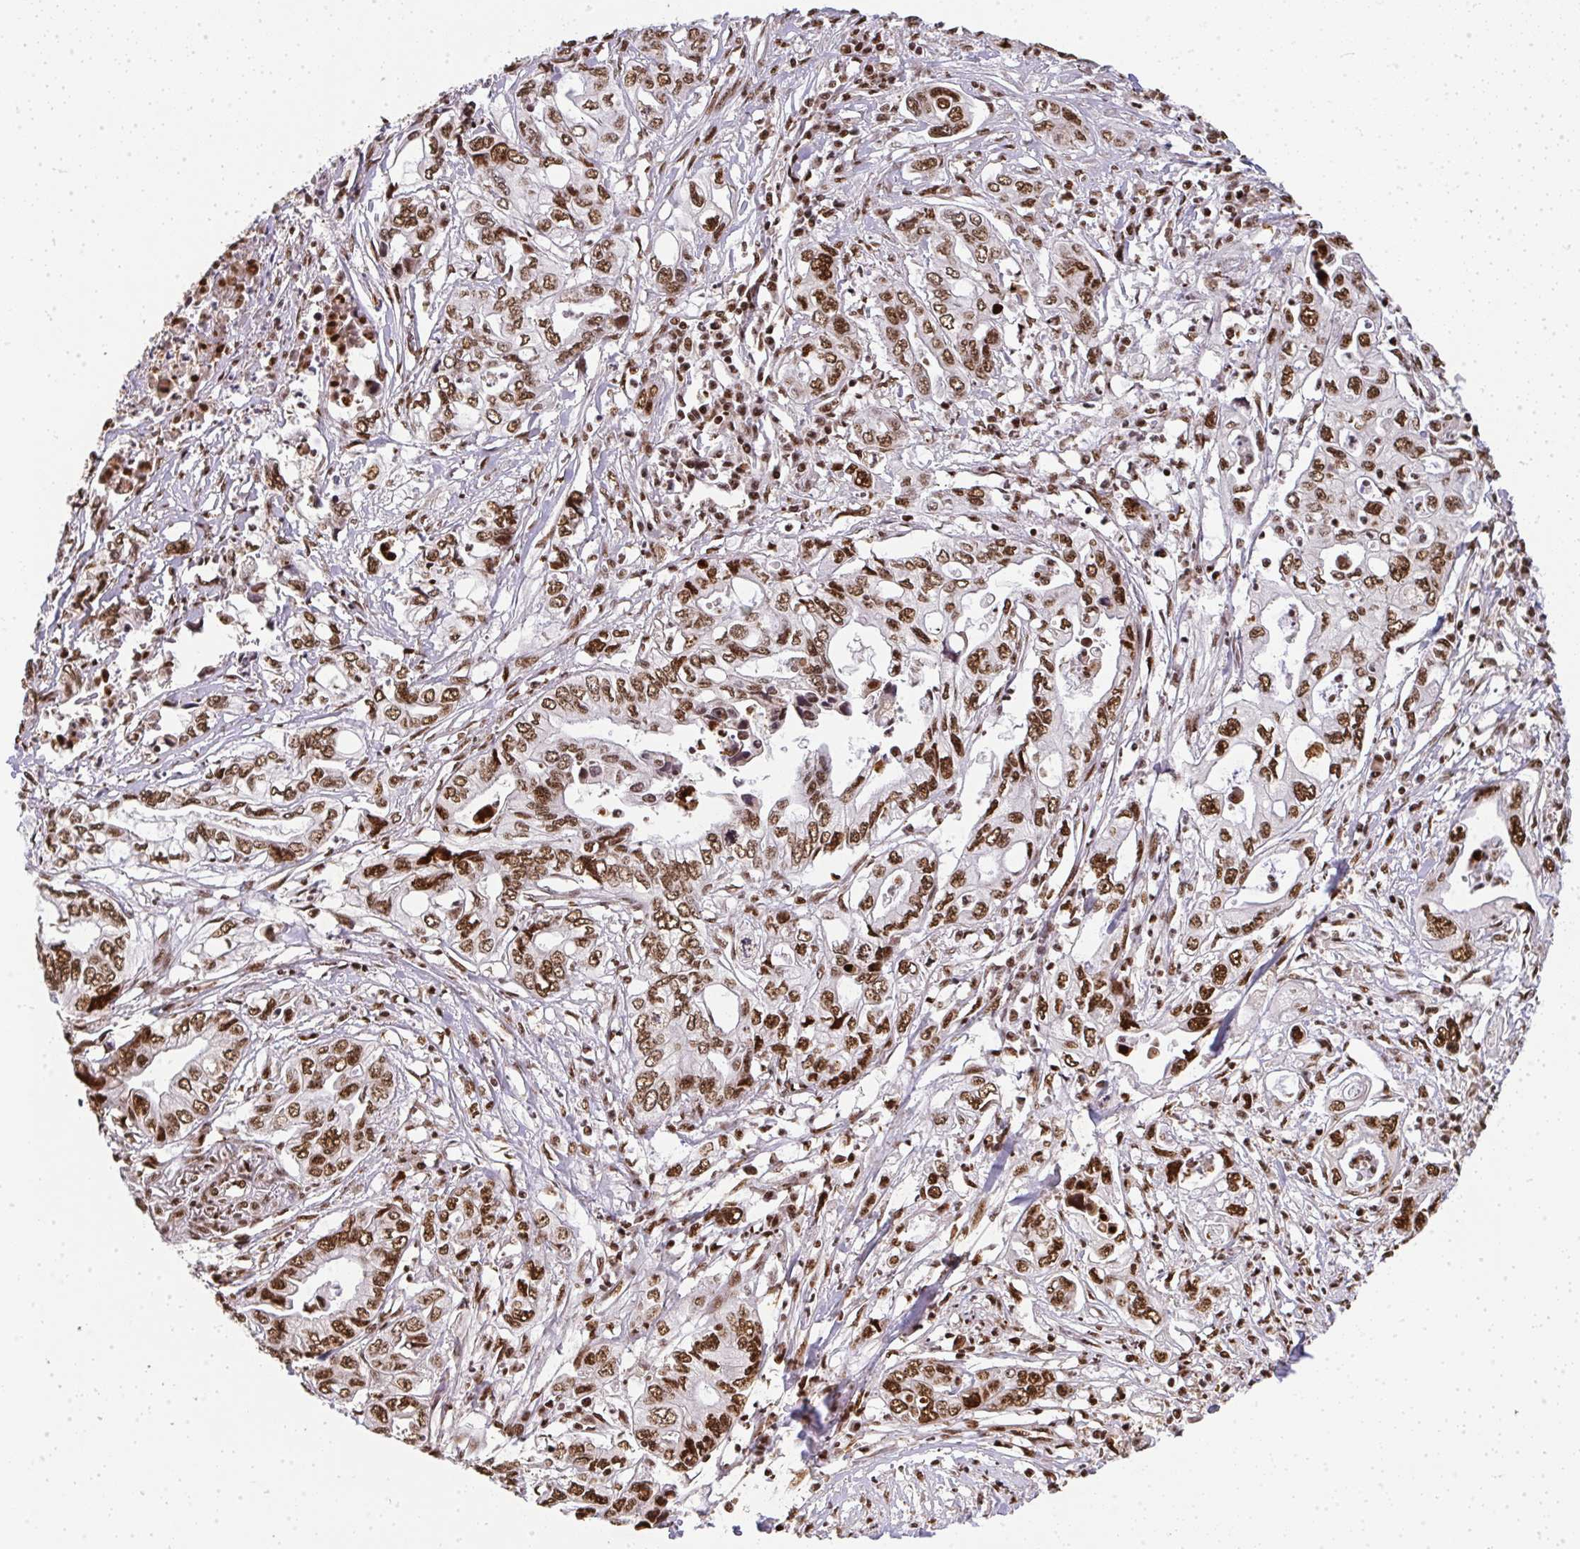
{"staining": {"intensity": "strong", "quantity": ">75%", "location": "nuclear"}, "tissue": "pancreatic cancer", "cell_type": "Tumor cells", "image_type": "cancer", "snomed": [{"axis": "morphology", "description": "Adenocarcinoma, NOS"}, {"axis": "topography", "description": "Pancreas"}], "caption": "Human adenocarcinoma (pancreatic) stained with a protein marker demonstrates strong staining in tumor cells.", "gene": "U2AF1", "patient": {"sex": "male", "age": 68}}